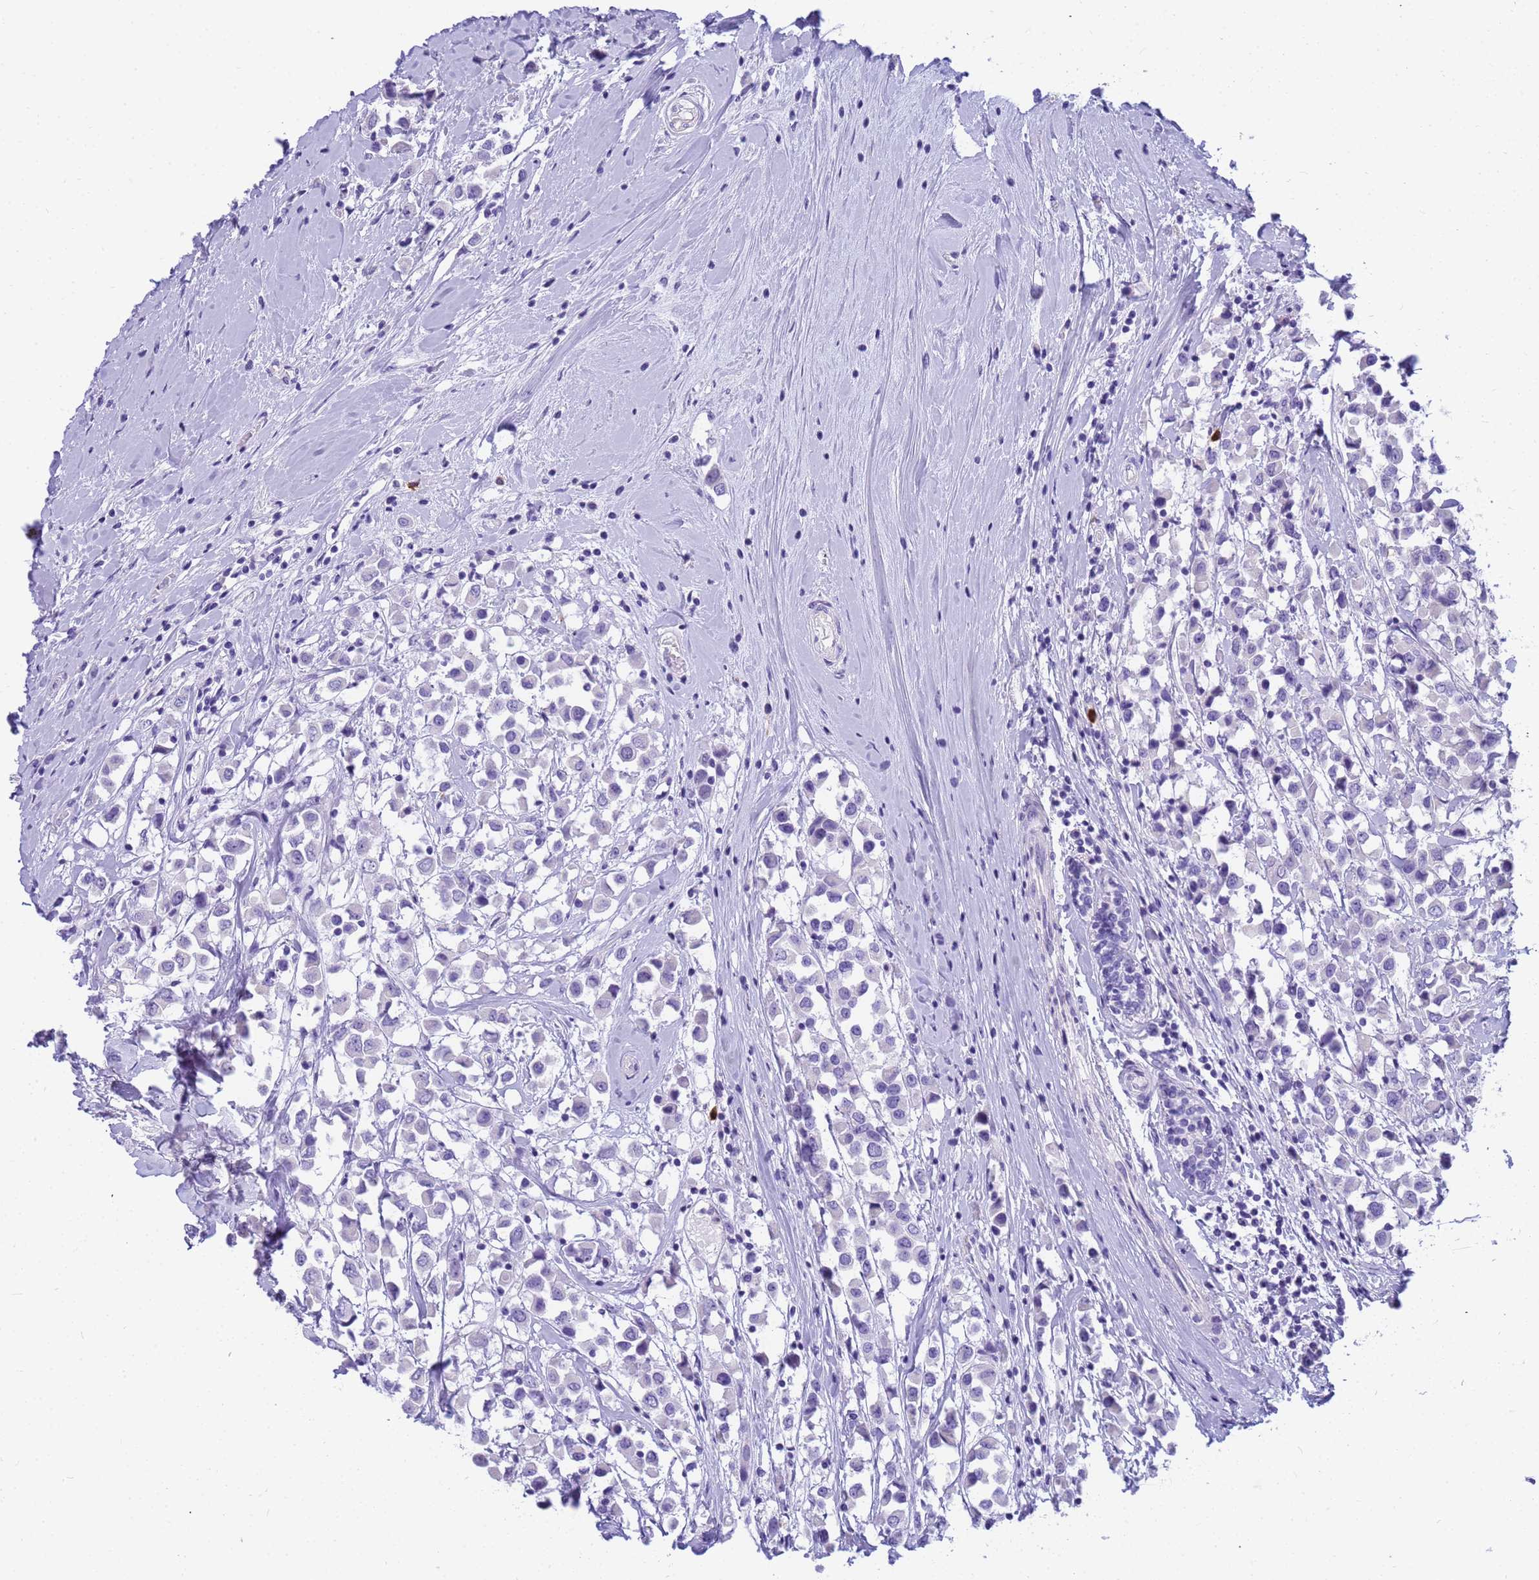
{"staining": {"intensity": "negative", "quantity": "none", "location": "none"}, "tissue": "breast cancer", "cell_type": "Tumor cells", "image_type": "cancer", "snomed": [{"axis": "morphology", "description": "Duct carcinoma"}, {"axis": "topography", "description": "Breast"}], "caption": "Breast cancer was stained to show a protein in brown. There is no significant staining in tumor cells.", "gene": "RNASE2", "patient": {"sex": "female", "age": 61}}